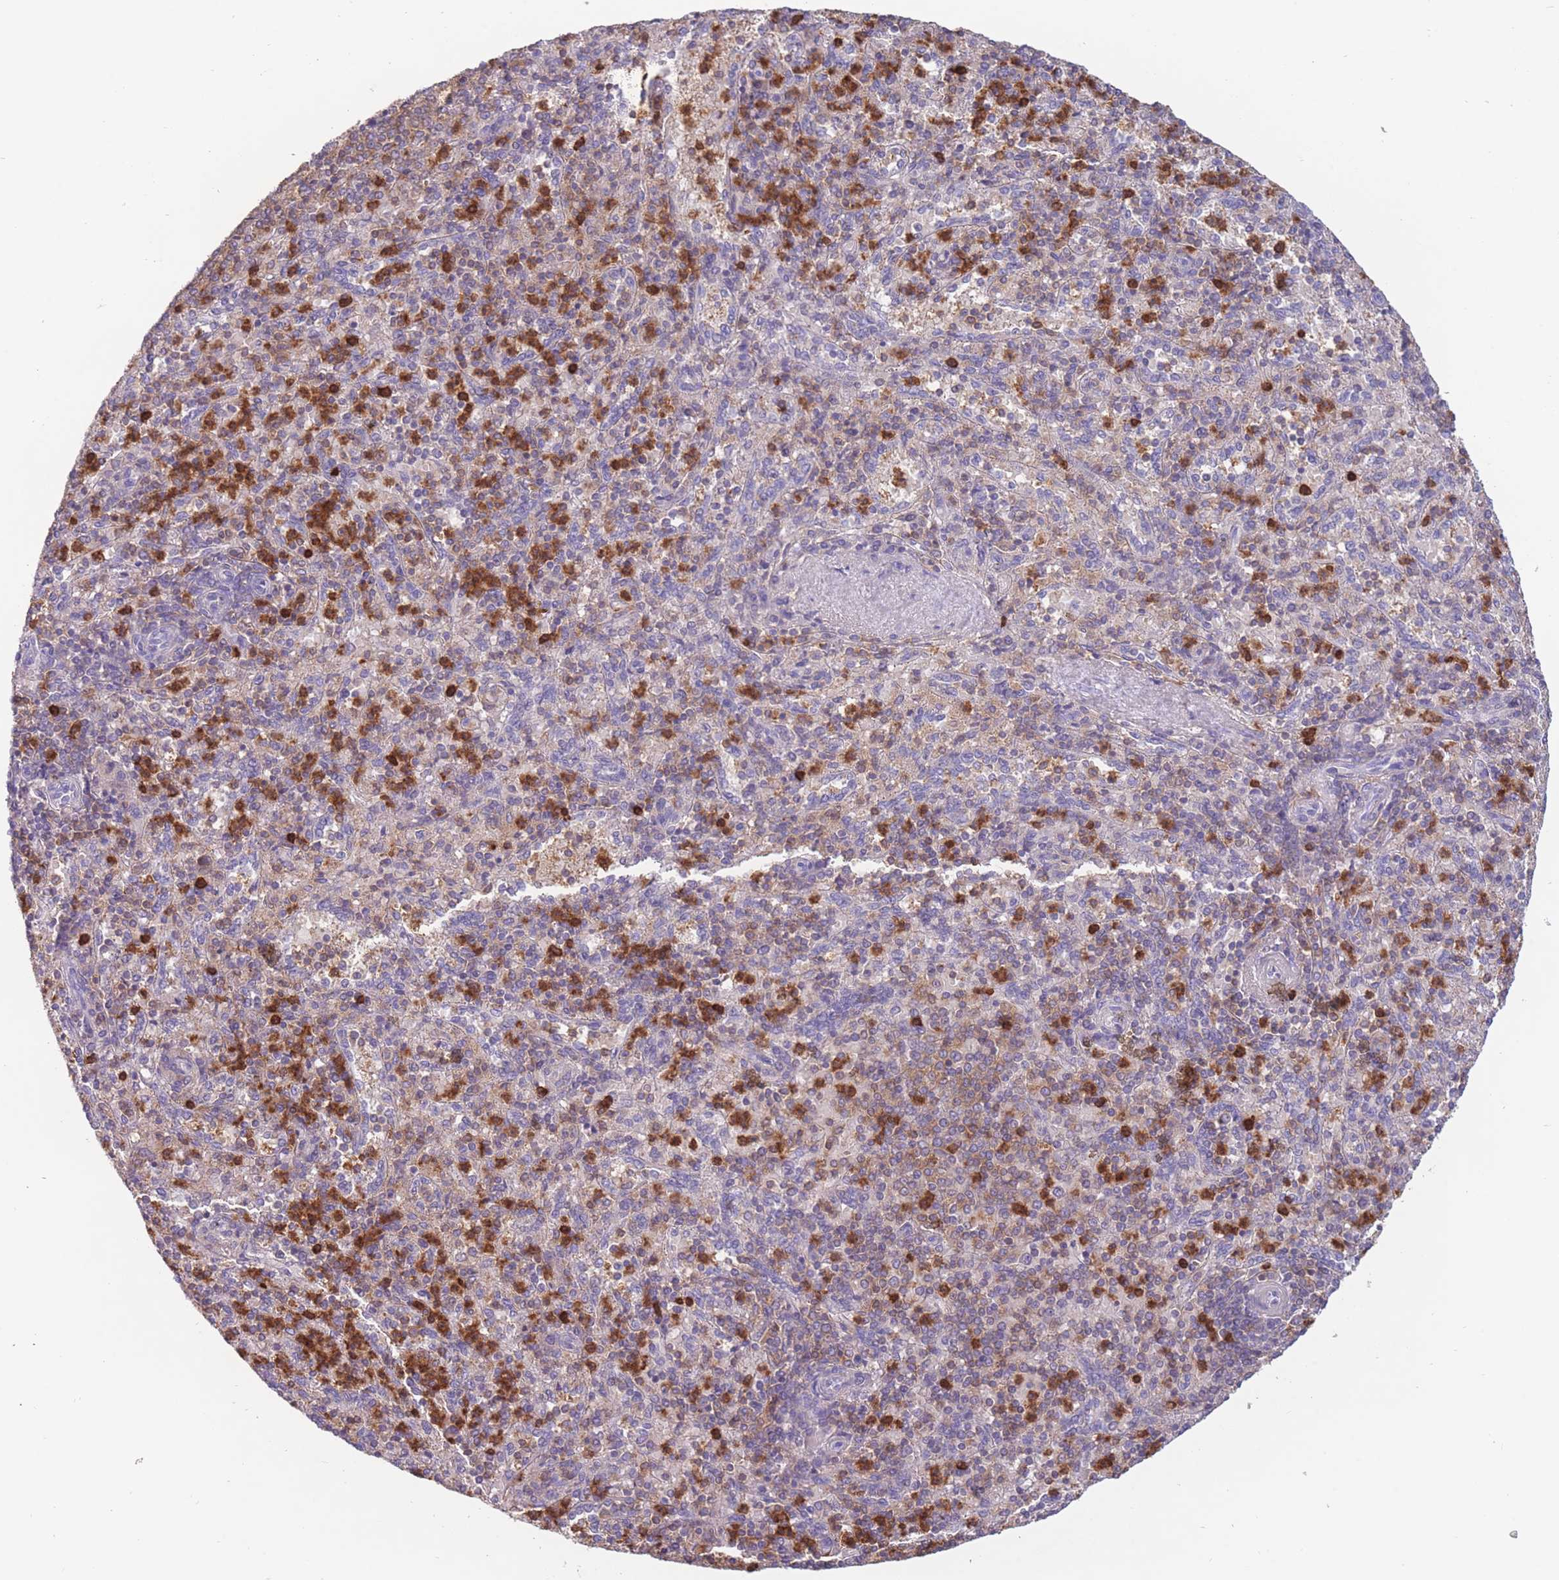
{"staining": {"intensity": "strong", "quantity": "<25%", "location": "cytoplasmic/membranous"}, "tissue": "spleen", "cell_type": "Cells in red pulp", "image_type": "normal", "snomed": [{"axis": "morphology", "description": "Normal tissue, NOS"}, {"axis": "topography", "description": "Spleen"}], "caption": "Immunohistochemistry (DAB) staining of benign human spleen shows strong cytoplasmic/membranous protein staining in approximately <25% of cells in red pulp.", "gene": "ST3GAL4", "patient": {"sex": "male", "age": 82}}